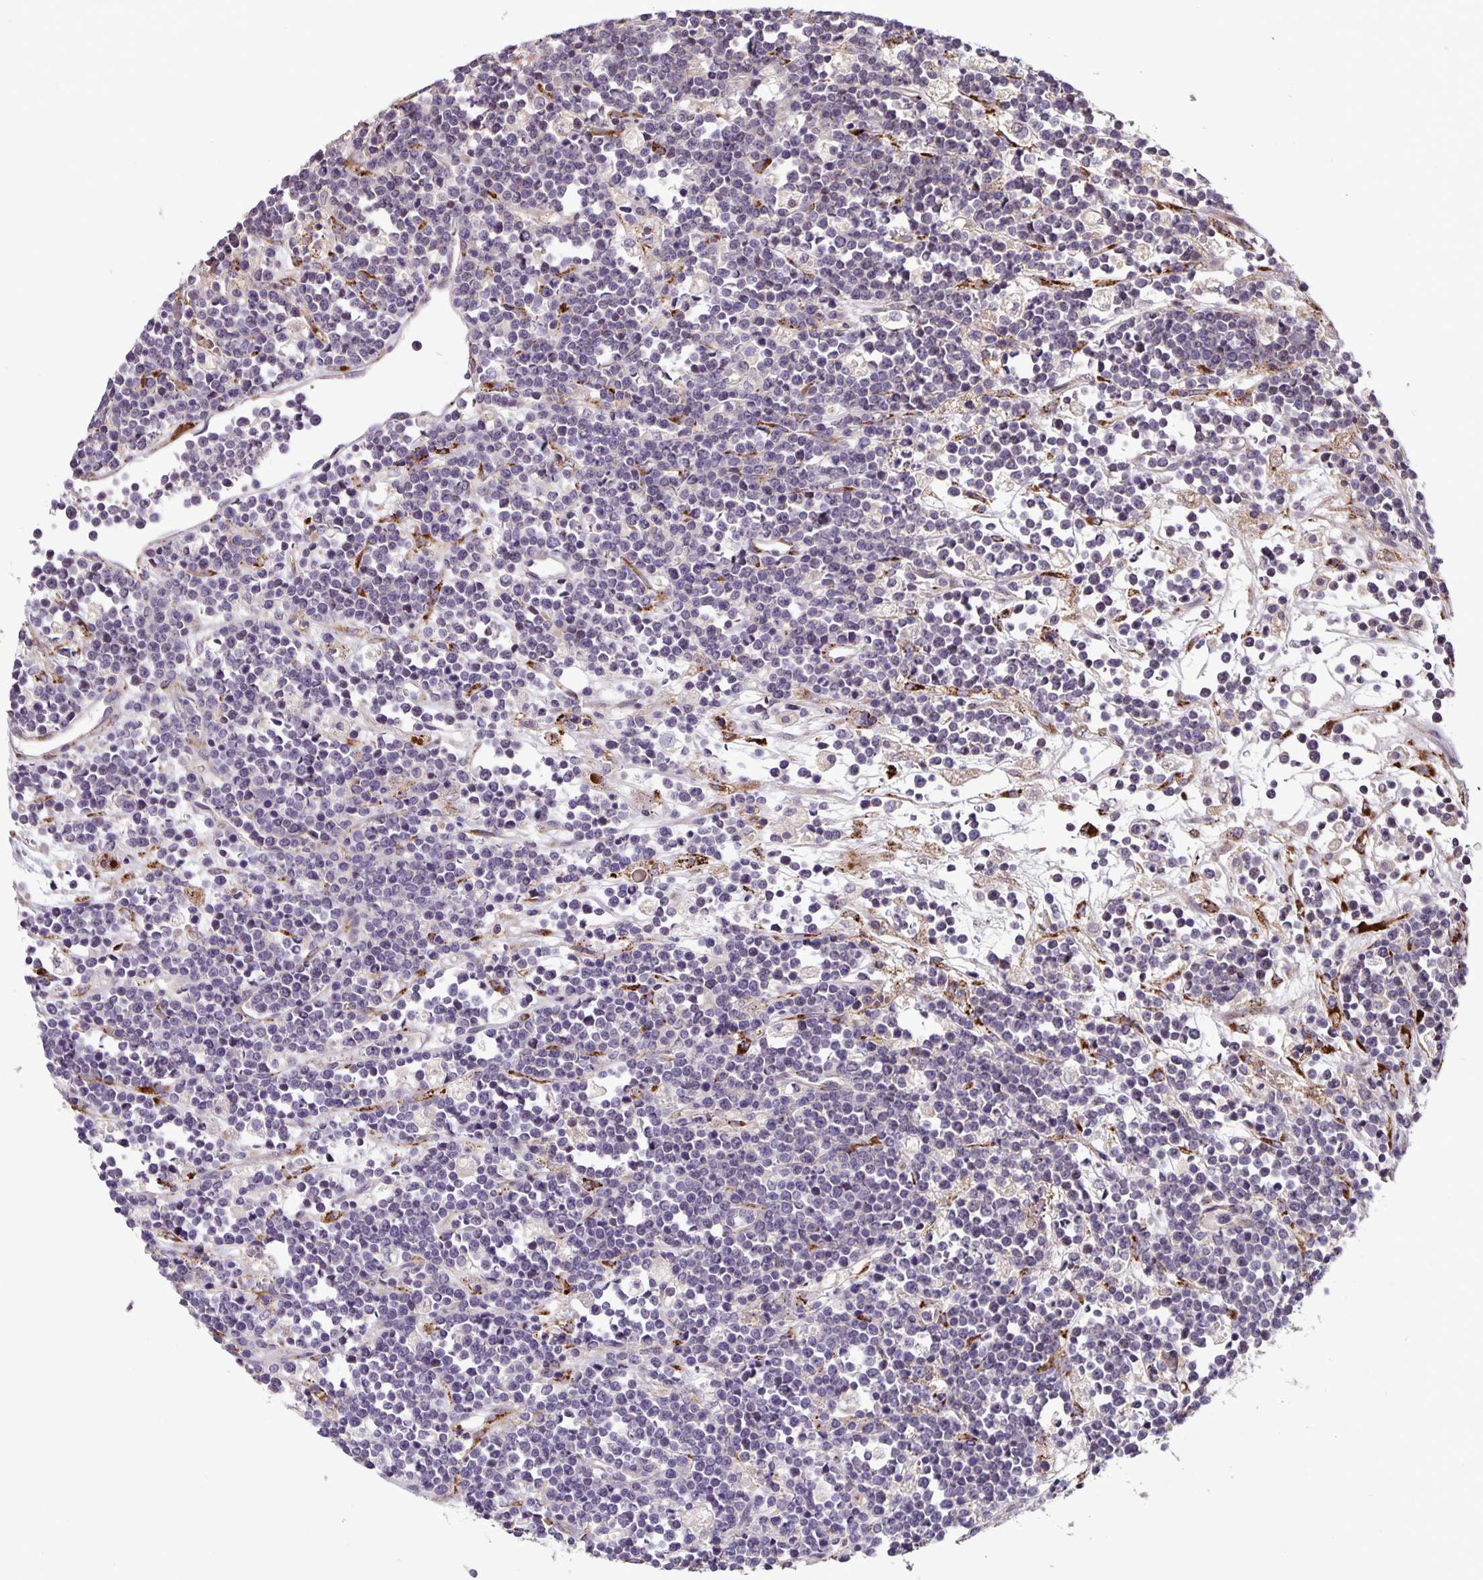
{"staining": {"intensity": "negative", "quantity": "none", "location": "none"}, "tissue": "lymphoma", "cell_type": "Tumor cells", "image_type": "cancer", "snomed": [{"axis": "morphology", "description": "Malignant lymphoma, non-Hodgkin's type, High grade"}, {"axis": "topography", "description": "Ovary"}], "caption": "Lymphoma was stained to show a protein in brown. There is no significant expression in tumor cells.", "gene": "EML6", "patient": {"sex": "female", "age": 56}}